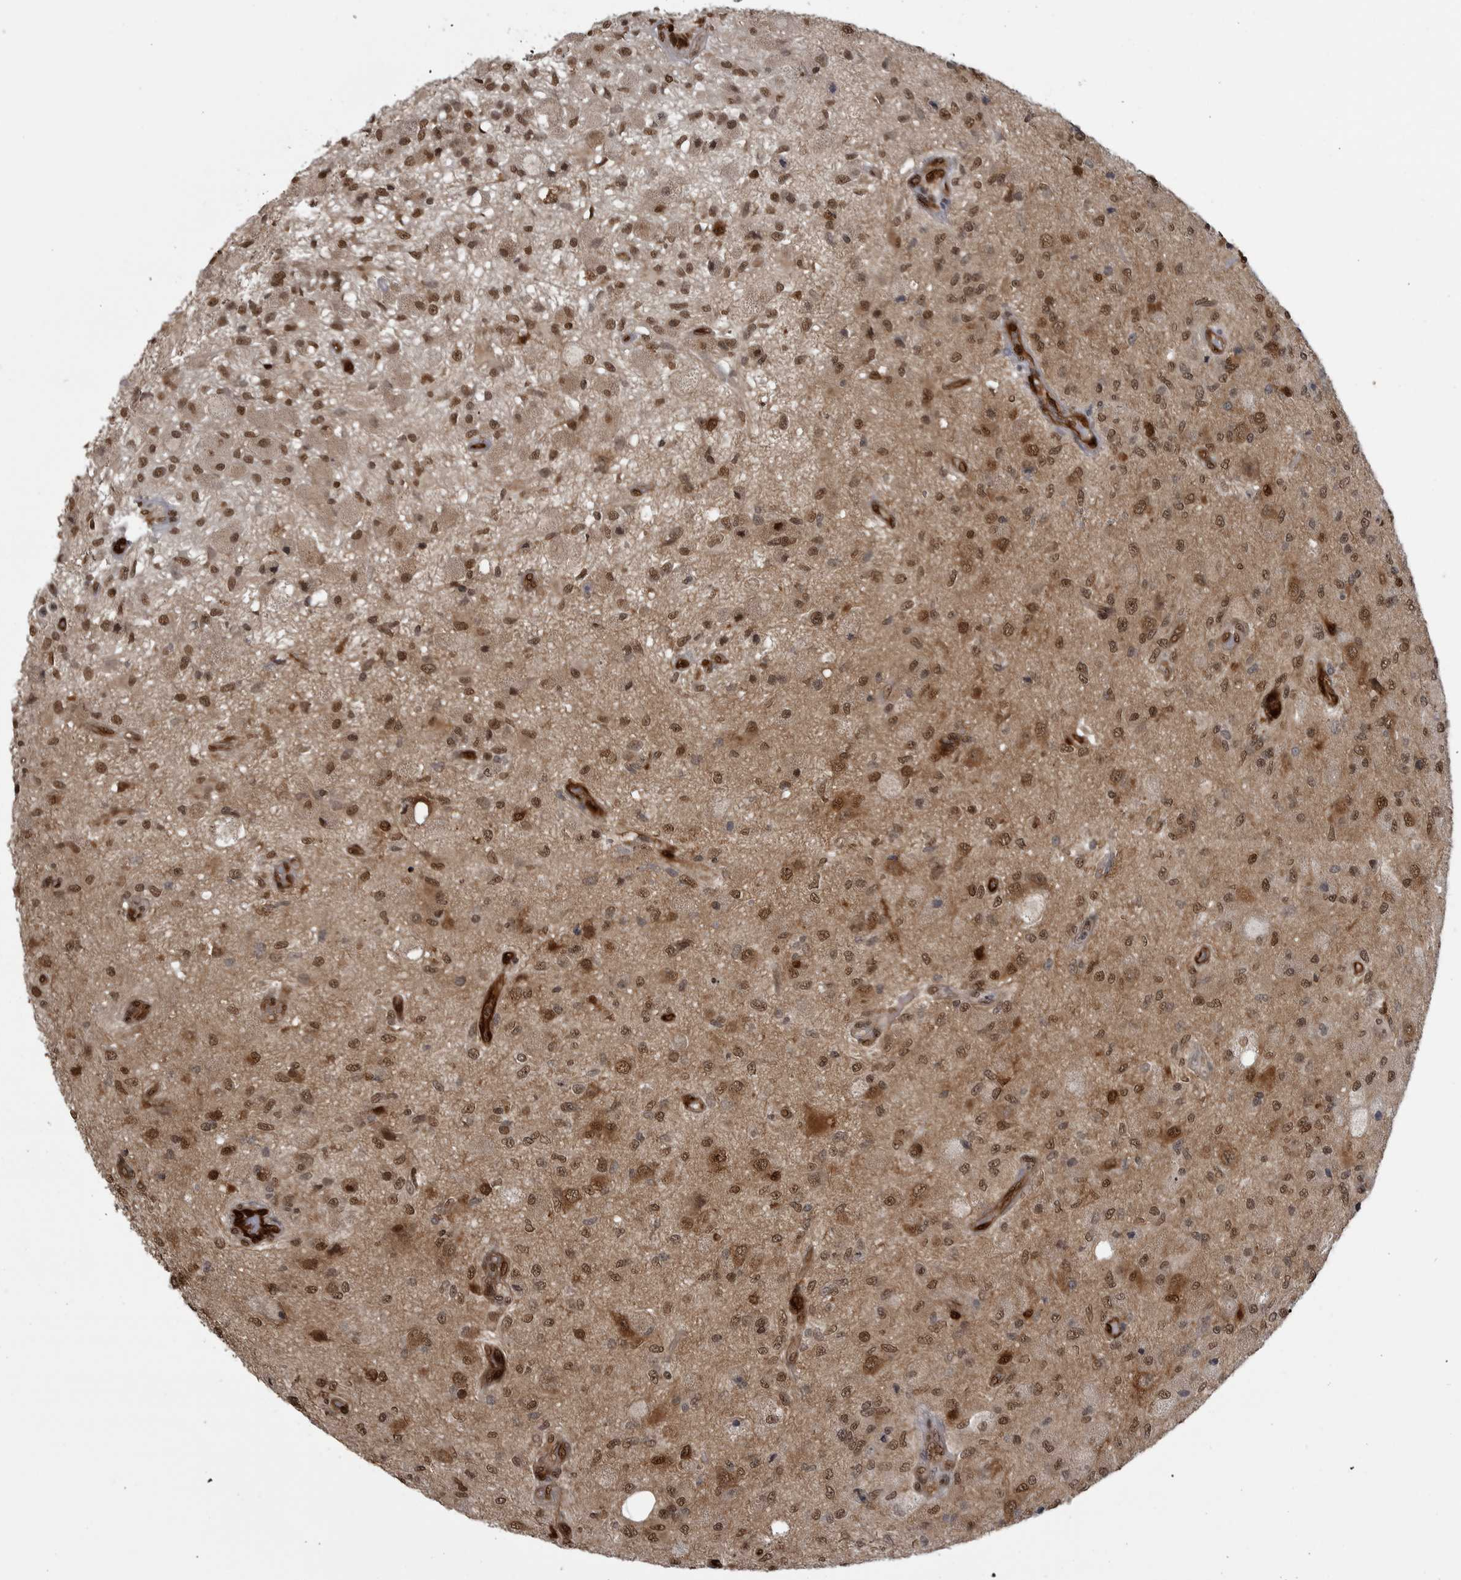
{"staining": {"intensity": "moderate", "quantity": ">75%", "location": "cytoplasmic/membranous,nuclear"}, "tissue": "glioma", "cell_type": "Tumor cells", "image_type": "cancer", "snomed": [{"axis": "morphology", "description": "Normal tissue, NOS"}, {"axis": "morphology", "description": "Glioma, malignant, High grade"}, {"axis": "topography", "description": "Cerebral cortex"}], "caption": "Moderate cytoplasmic/membranous and nuclear protein expression is seen in about >75% of tumor cells in glioma.", "gene": "SMAD2", "patient": {"sex": "male", "age": 77}}